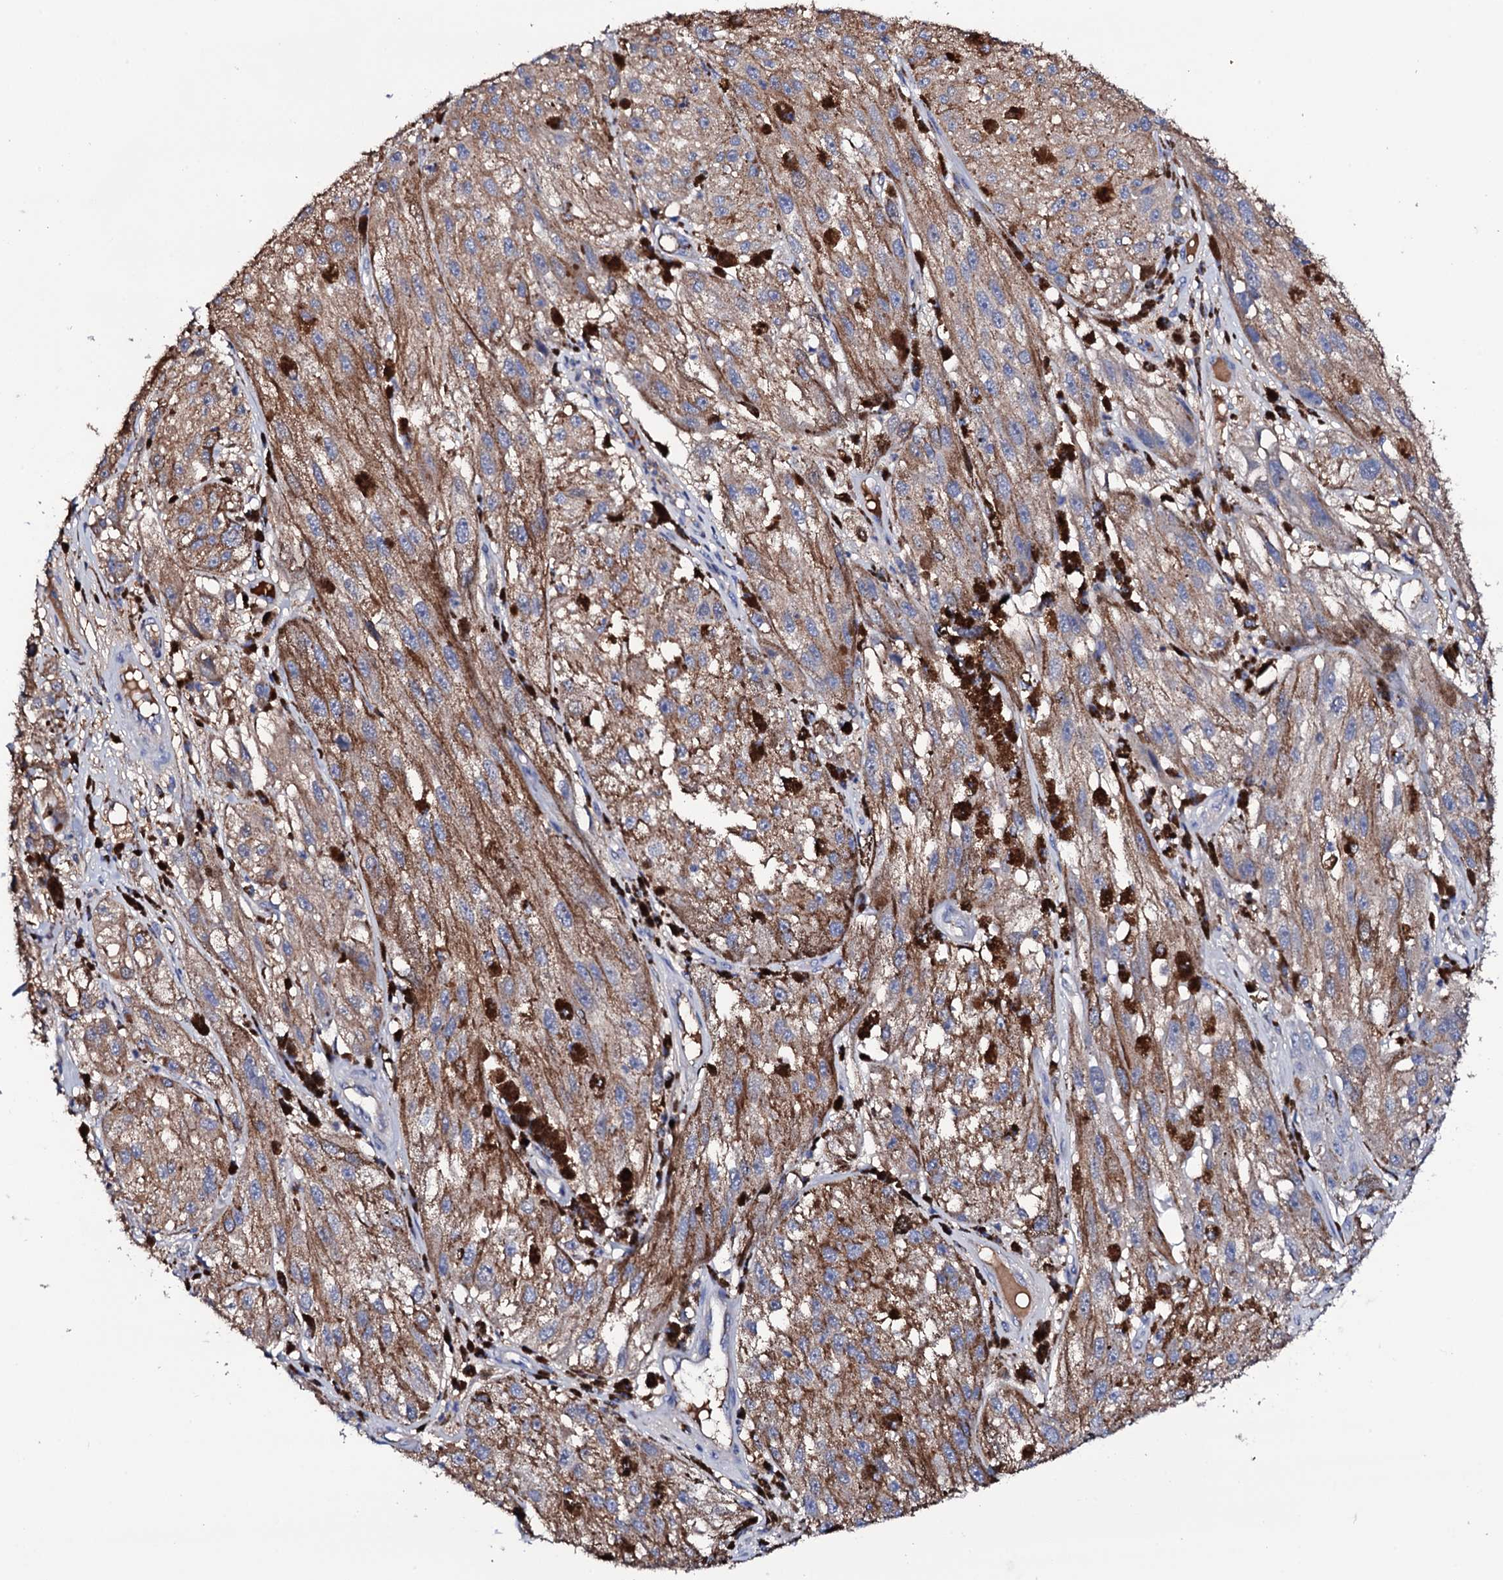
{"staining": {"intensity": "weak", "quantity": ">75%", "location": "cytoplasmic/membranous"}, "tissue": "melanoma", "cell_type": "Tumor cells", "image_type": "cancer", "snomed": [{"axis": "morphology", "description": "Malignant melanoma, NOS"}, {"axis": "topography", "description": "Skin"}], "caption": "IHC histopathology image of melanoma stained for a protein (brown), which reveals low levels of weak cytoplasmic/membranous staining in about >75% of tumor cells.", "gene": "TCAF2", "patient": {"sex": "male", "age": 88}}